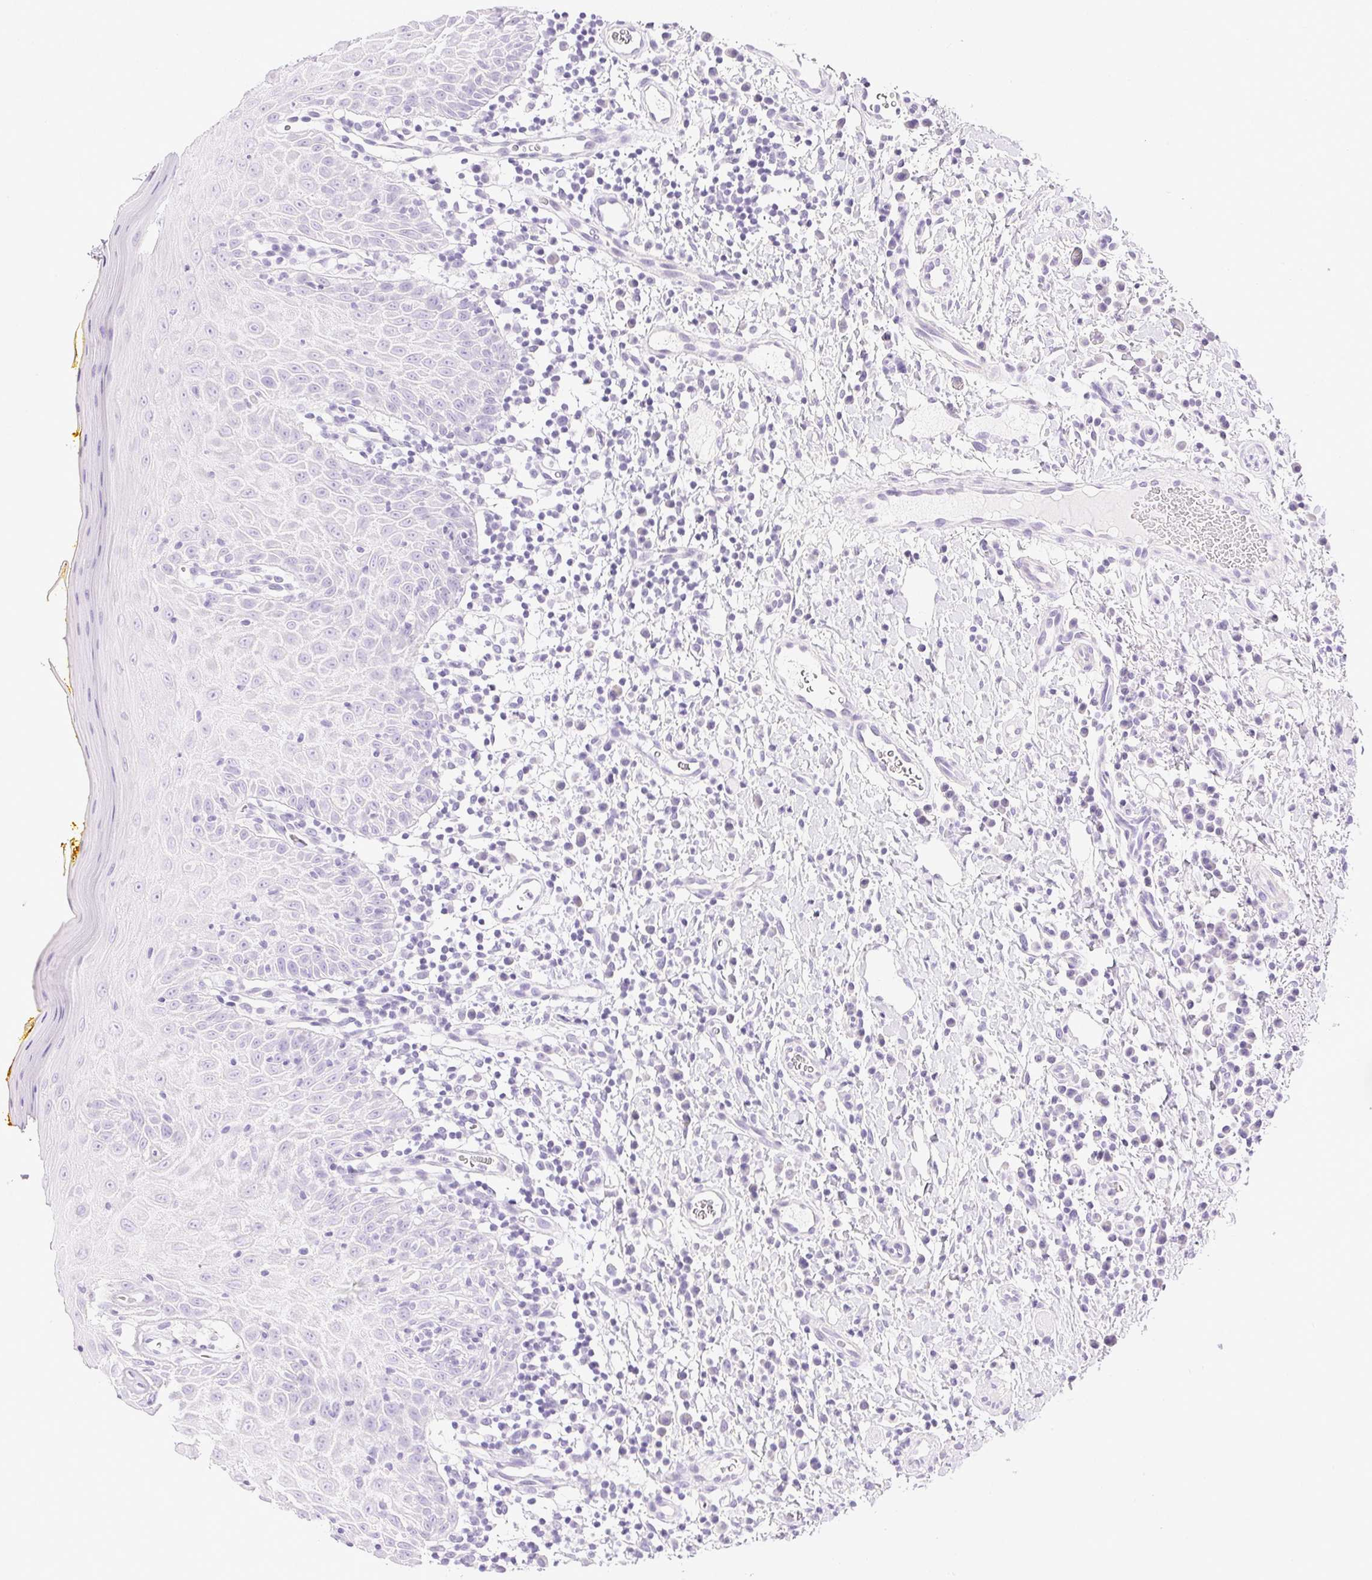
{"staining": {"intensity": "negative", "quantity": "none", "location": "none"}, "tissue": "oral mucosa", "cell_type": "Squamous epithelial cells", "image_type": "normal", "snomed": [{"axis": "morphology", "description": "Normal tissue, NOS"}, {"axis": "topography", "description": "Oral tissue"}, {"axis": "topography", "description": "Tounge, NOS"}], "caption": "Immunohistochemistry (IHC) image of unremarkable oral mucosa stained for a protein (brown), which displays no expression in squamous epithelial cells.", "gene": "CTRL", "patient": {"sex": "female", "age": 58}}